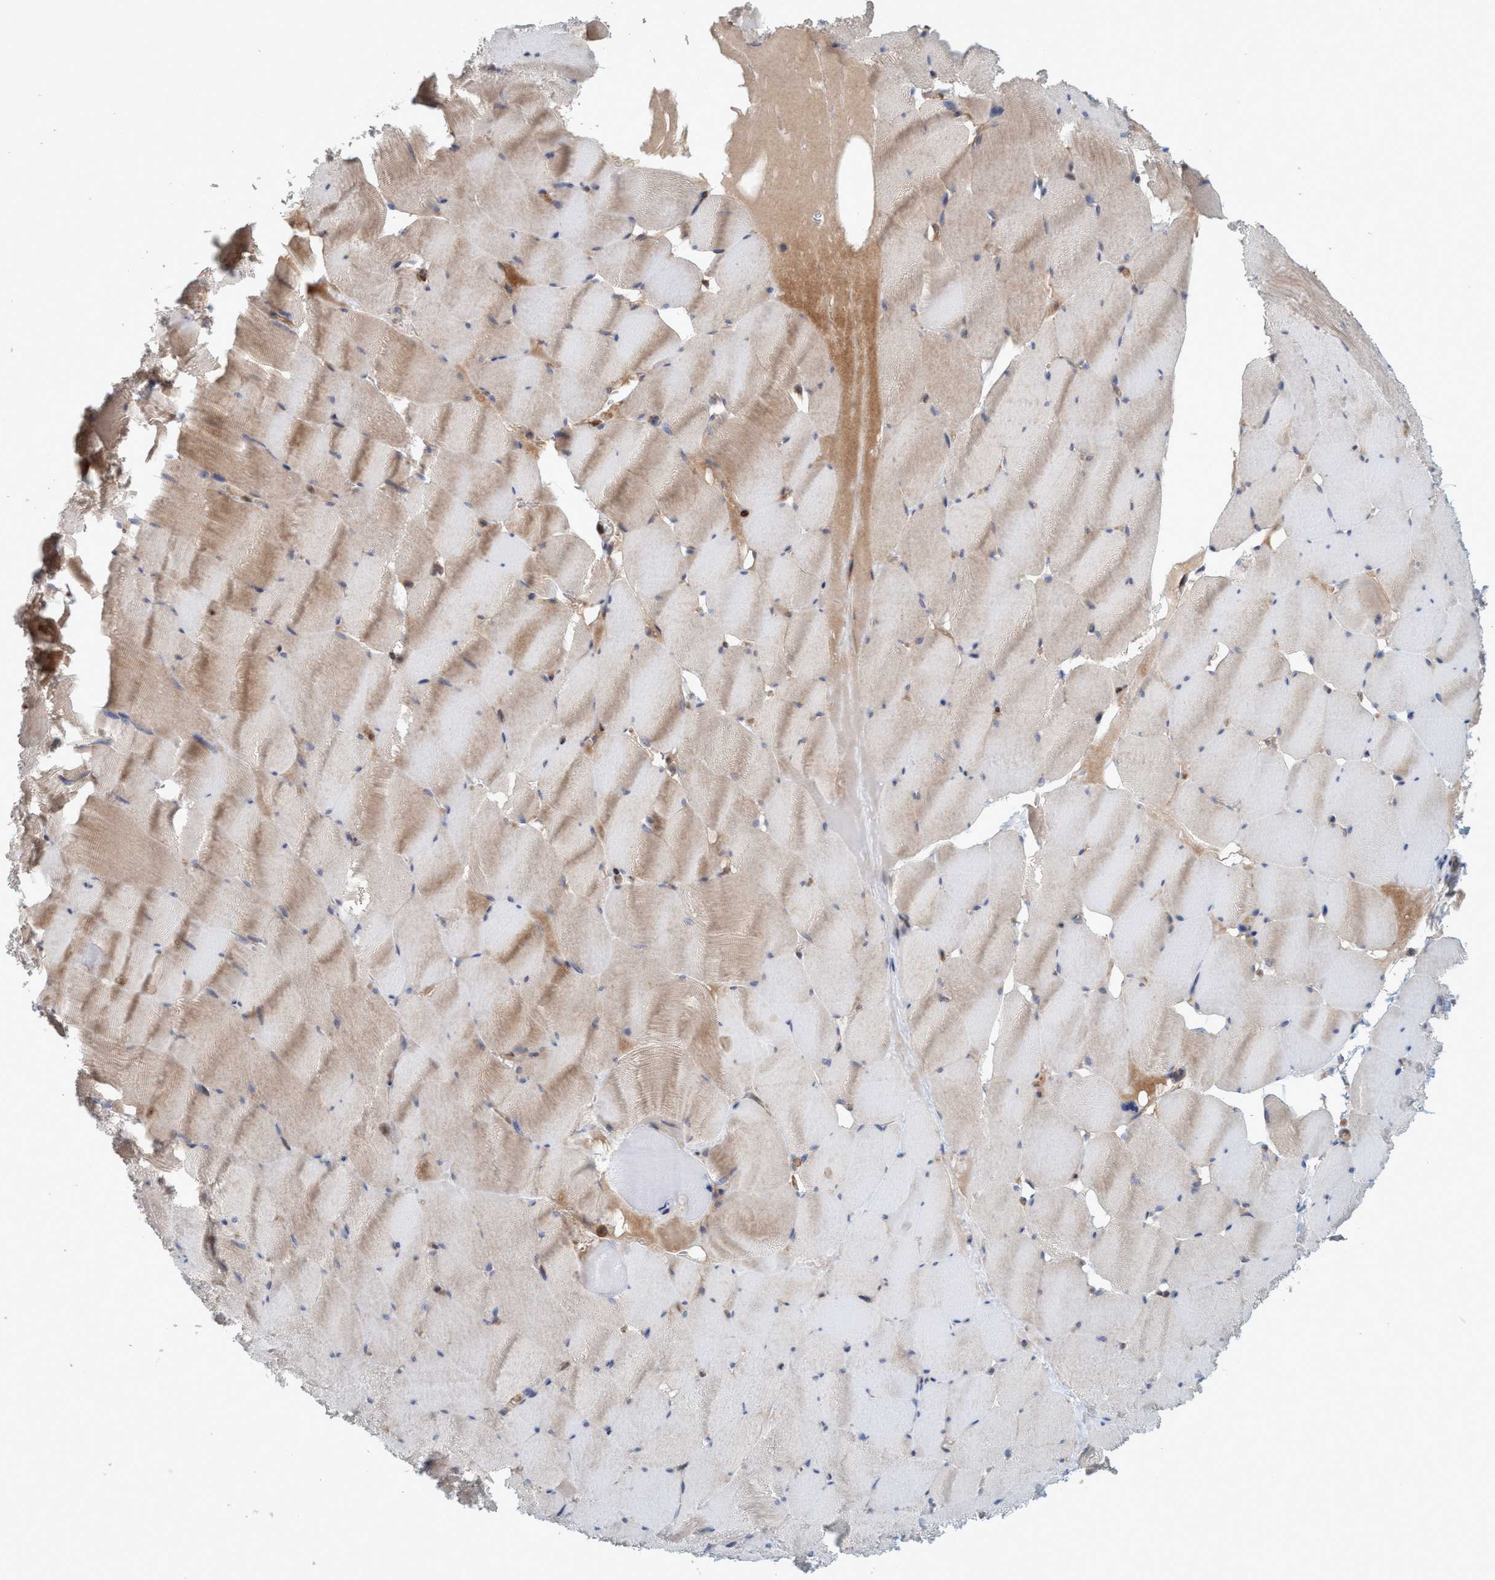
{"staining": {"intensity": "moderate", "quantity": "25%-75%", "location": "cytoplasmic/membranous"}, "tissue": "skeletal muscle", "cell_type": "Myocytes", "image_type": "normal", "snomed": [{"axis": "morphology", "description": "Normal tissue, NOS"}, {"axis": "topography", "description": "Skeletal muscle"}], "caption": "Skeletal muscle stained for a protein (brown) exhibits moderate cytoplasmic/membranous positive positivity in approximately 25%-75% of myocytes.", "gene": "SPECC1", "patient": {"sex": "male", "age": 62}}